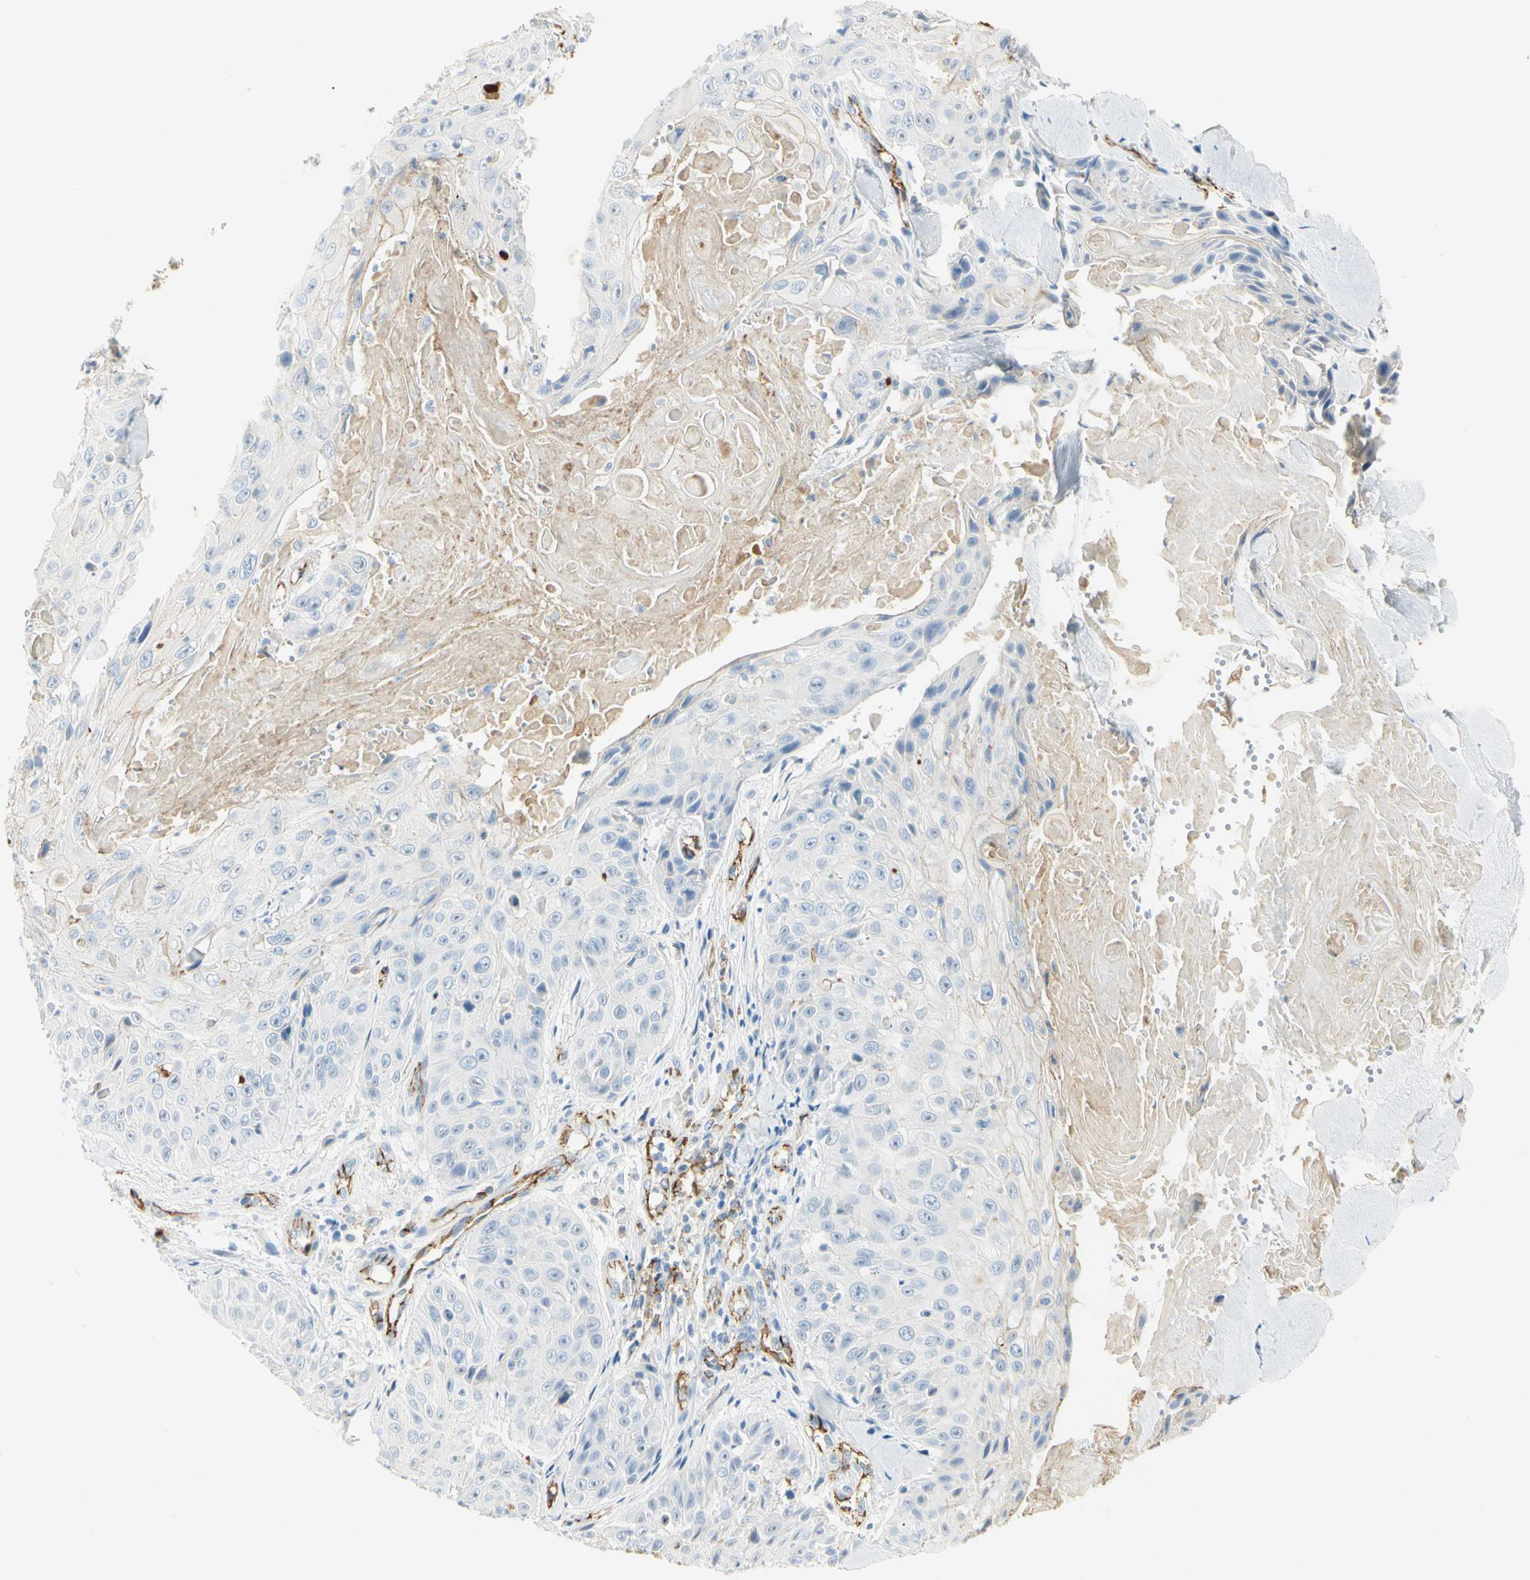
{"staining": {"intensity": "weak", "quantity": "<25%", "location": "cytoplasmic/membranous"}, "tissue": "skin cancer", "cell_type": "Tumor cells", "image_type": "cancer", "snomed": [{"axis": "morphology", "description": "Squamous cell carcinoma, NOS"}, {"axis": "topography", "description": "Skin"}], "caption": "Immunohistochemistry of human squamous cell carcinoma (skin) shows no staining in tumor cells.", "gene": "VPS9D1", "patient": {"sex": "male", "age": 86}}